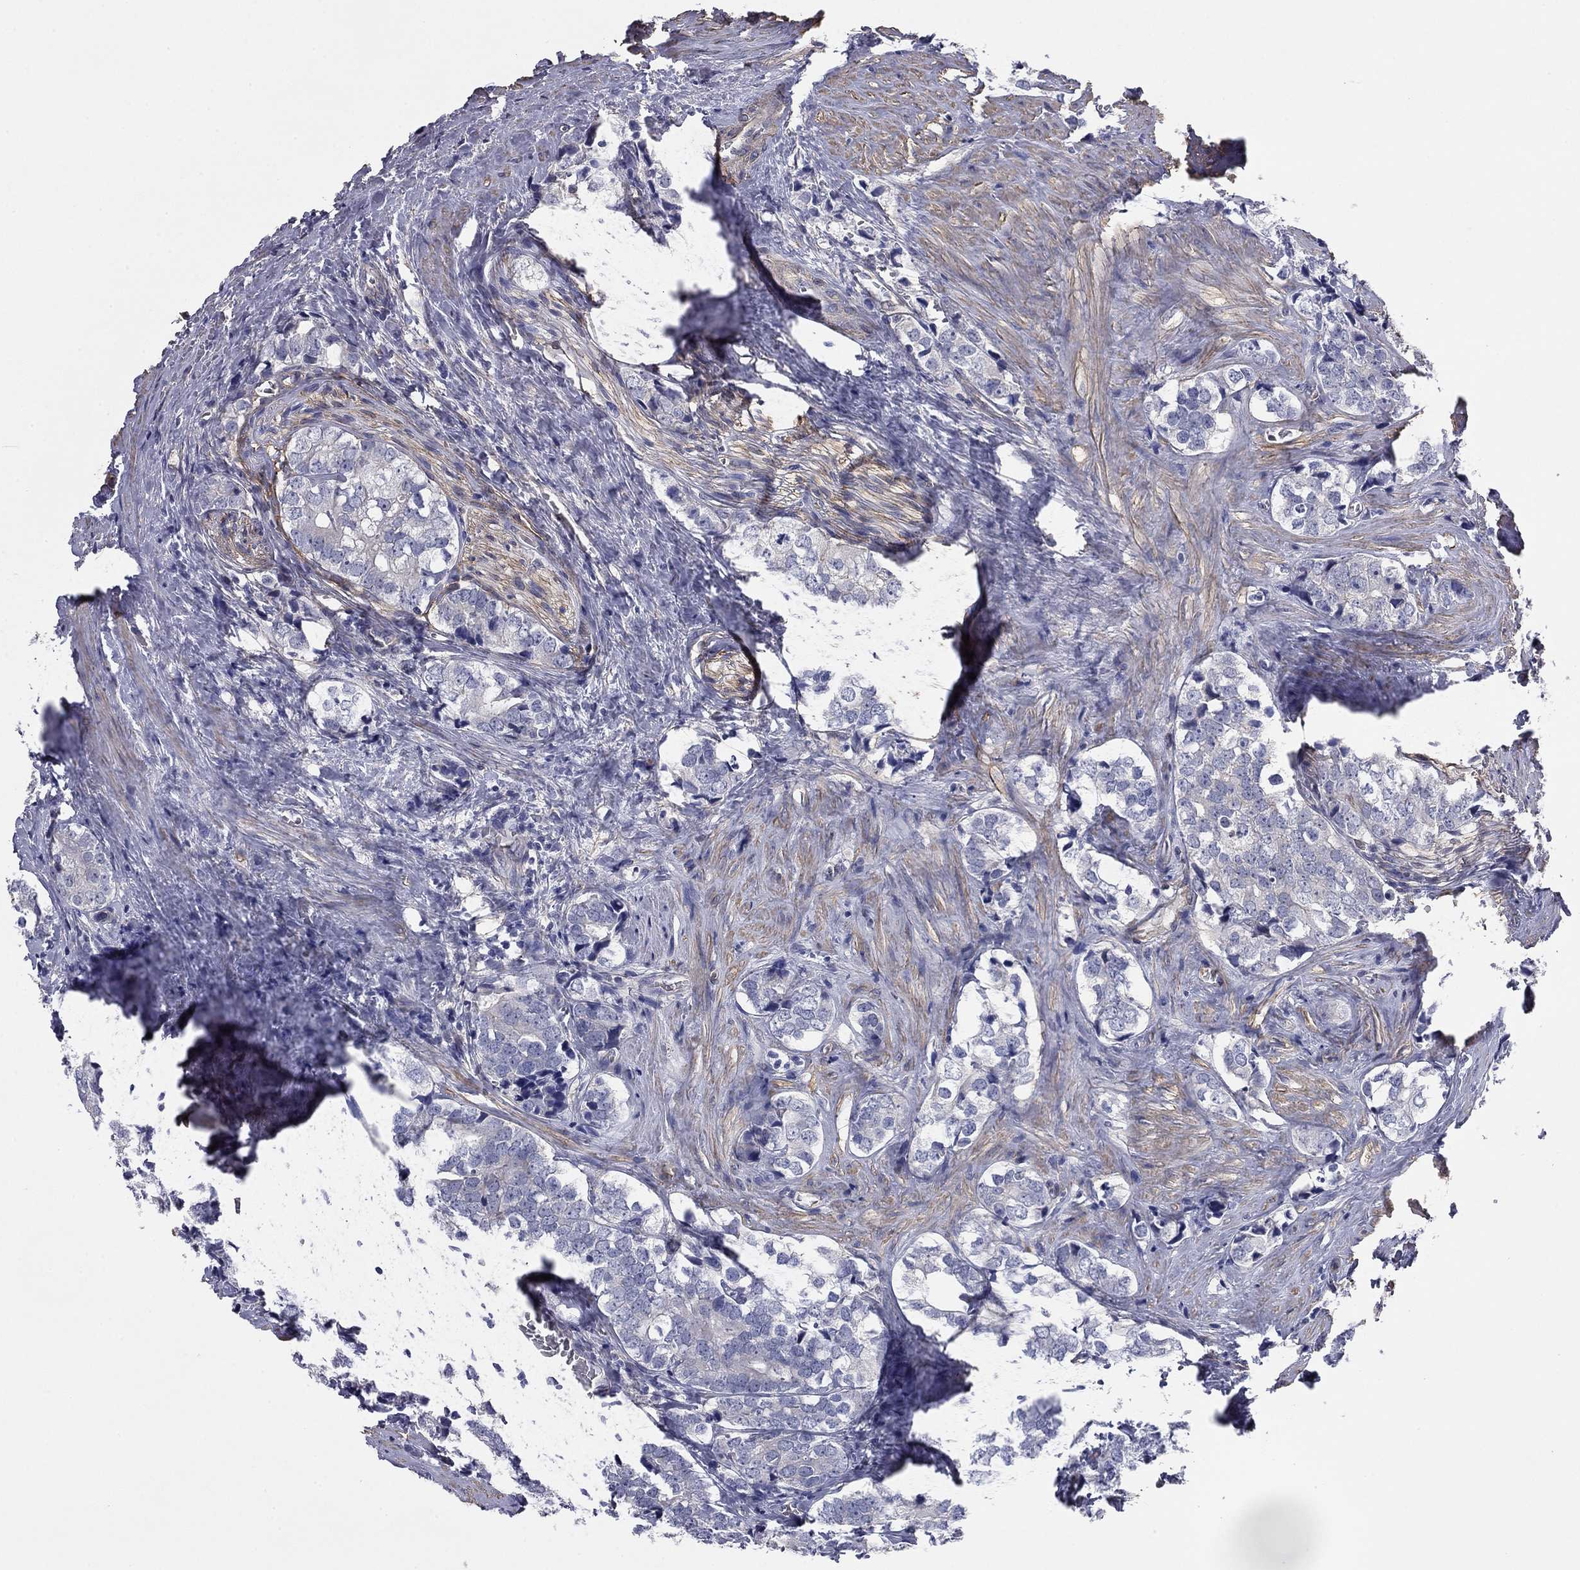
{"staining": {"intensity": "negative", "quantity": "none", "location": "none"}, "tissue": "prostate cancer", "cell_type": "Tumor cells", "image_type": "cancer", "snomed": [{"axis": "morphology", "description": "Adenocarcinoma, NOS"}, {"axis": "topography", "description": "Prostate and seminal vesicle, NOS"}], "caption": "Immunohistochemistry image of neoplastic tissue: prostate cancer (adenocarcinoma) stained with DAB (3,3'-diaminobenzidine) shows no significant protein staining in tumor cells.", "gene": "TCHH", "patient": {"sex": "male", "age": 63}}